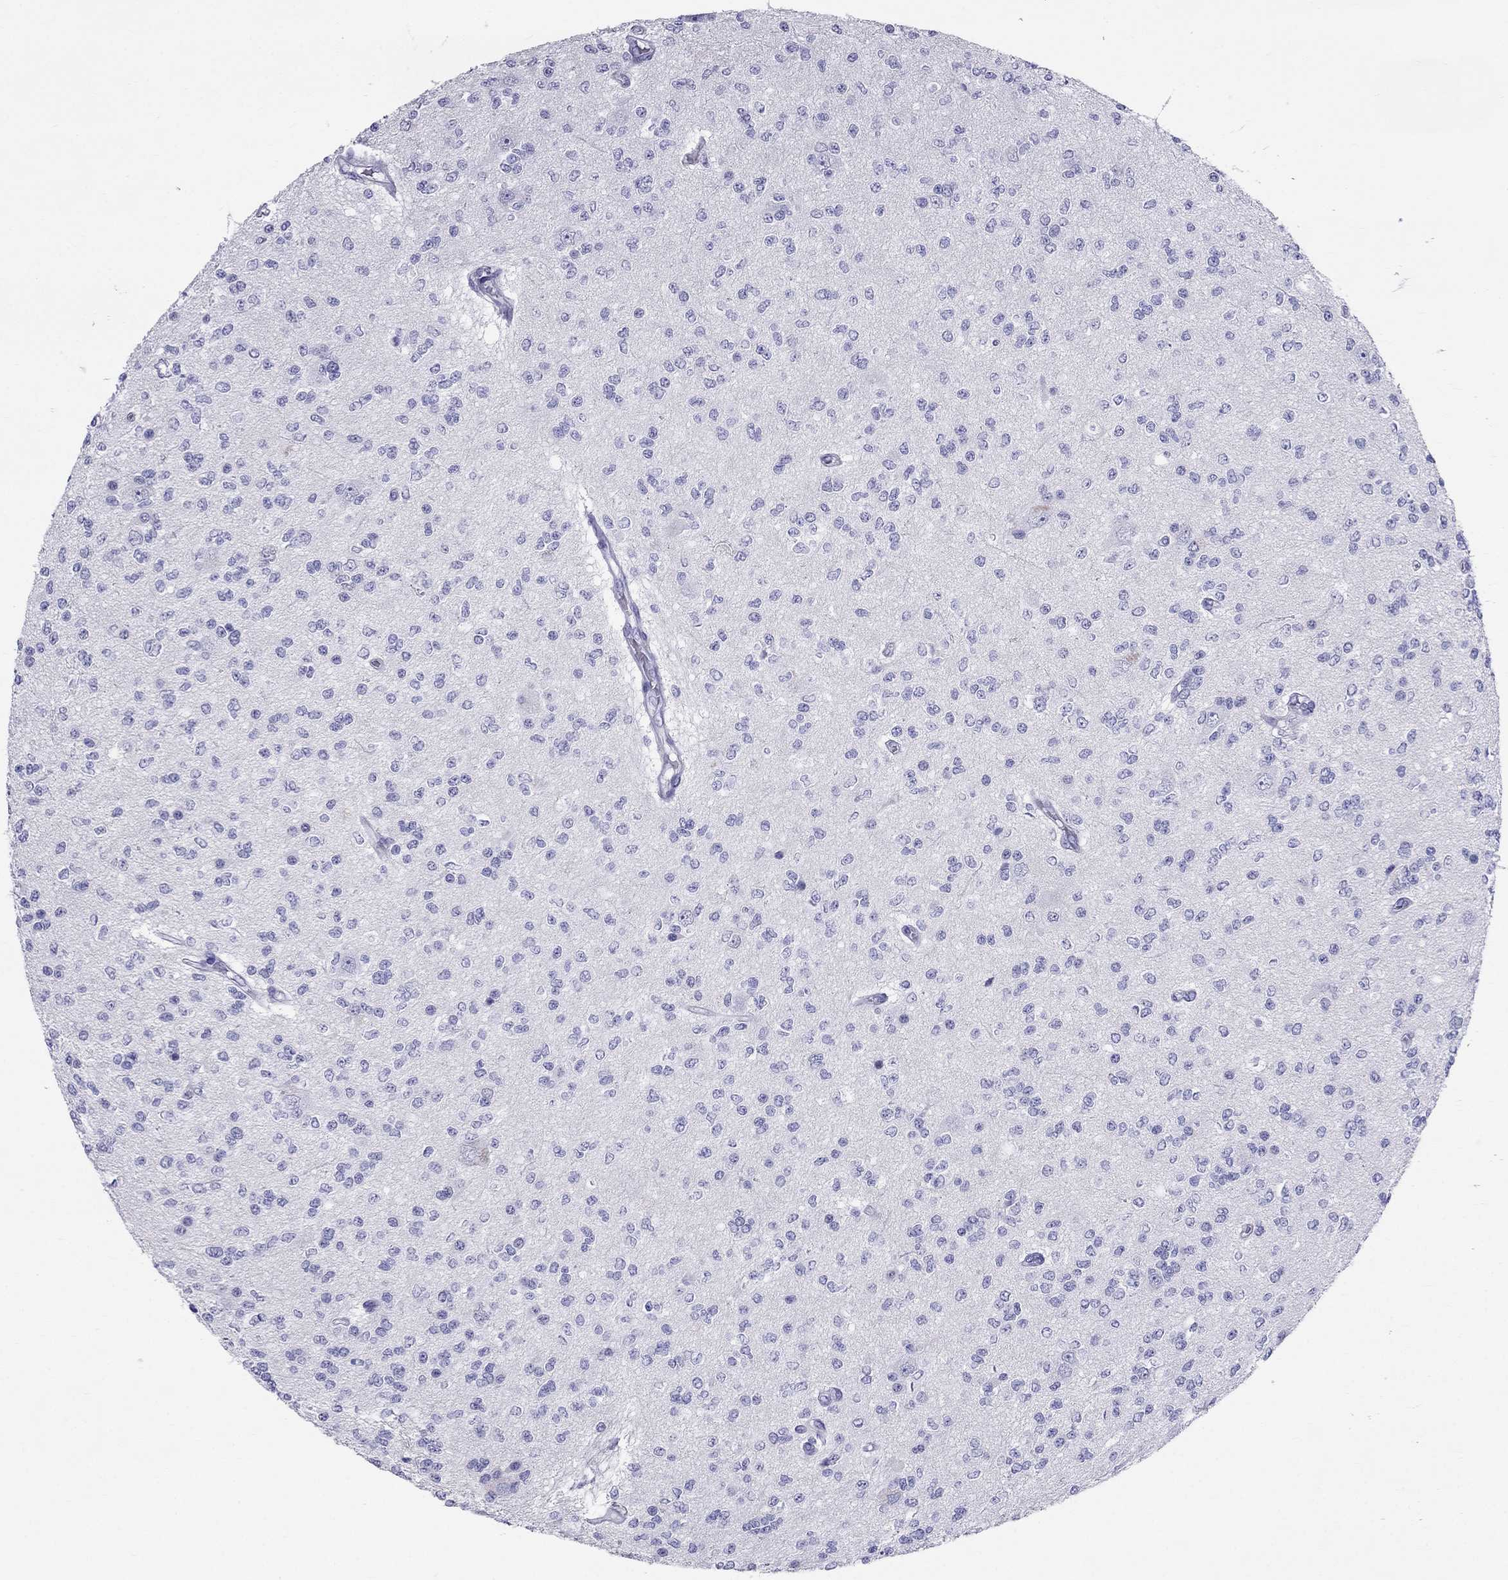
{"staining": {"intensity": "negative", "quantity": "none", "location": "none"}, "tissue": "glioma", "cell_type": "Tumor cells", "image_type": "cancer", "snomed": [{"axis": "morphology", "description": "Glioma, malignant, Low grade"}, {"axis": "topography", "description": "Brain"}], "caption": "DAB immunohistochemical staining of human glioma shows no significant positivity in tumor cells.", "gene": "DNAAF6", "patient": {"sex": "male", "age": 67}}